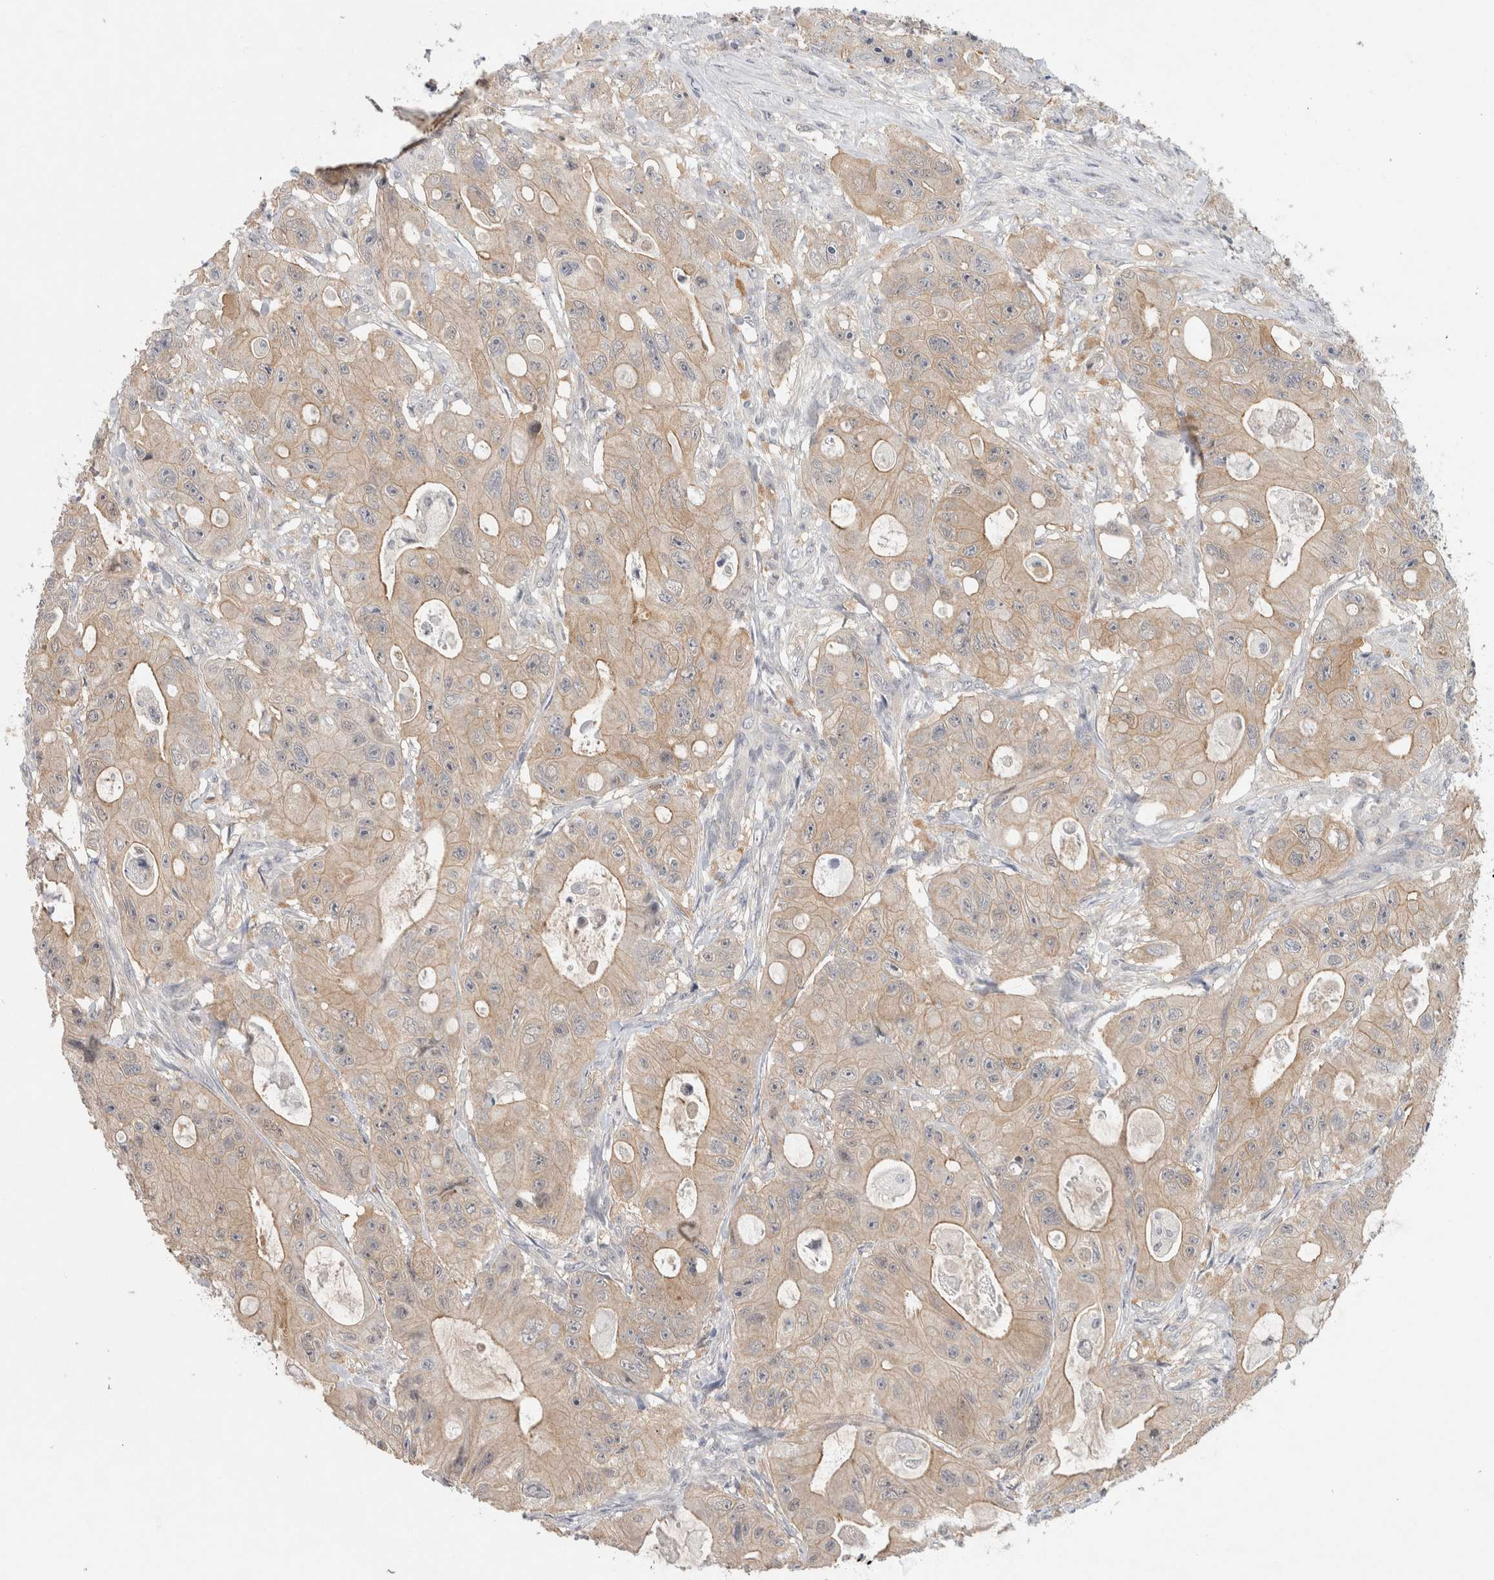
{"staining": {"intensity": "weak", "quantity": ">75%", "location": "cytoplasmic/membranous"}, "tissue": "colorectal cancer", "cell_type": "Tumor cells", "image_type": "cancer", "snomed": [{"axis": "morphology", "description": "Adenocarcinoma, NOS"}, {"axis": "topography", "description": "Colon"}], "caption": "High-magnification brightfield microscopy of colorectal adenocarcinoma stained with DAB (3,3'-diaminobenzidine) (brown) and counterstained with hematoxylin (blue). tumor cells exhibit weak cytoplasmic/membranous expression is present in about>75% of cells.", "gene": "CERS3", "patient": {"sex": "female", "age": 46}}